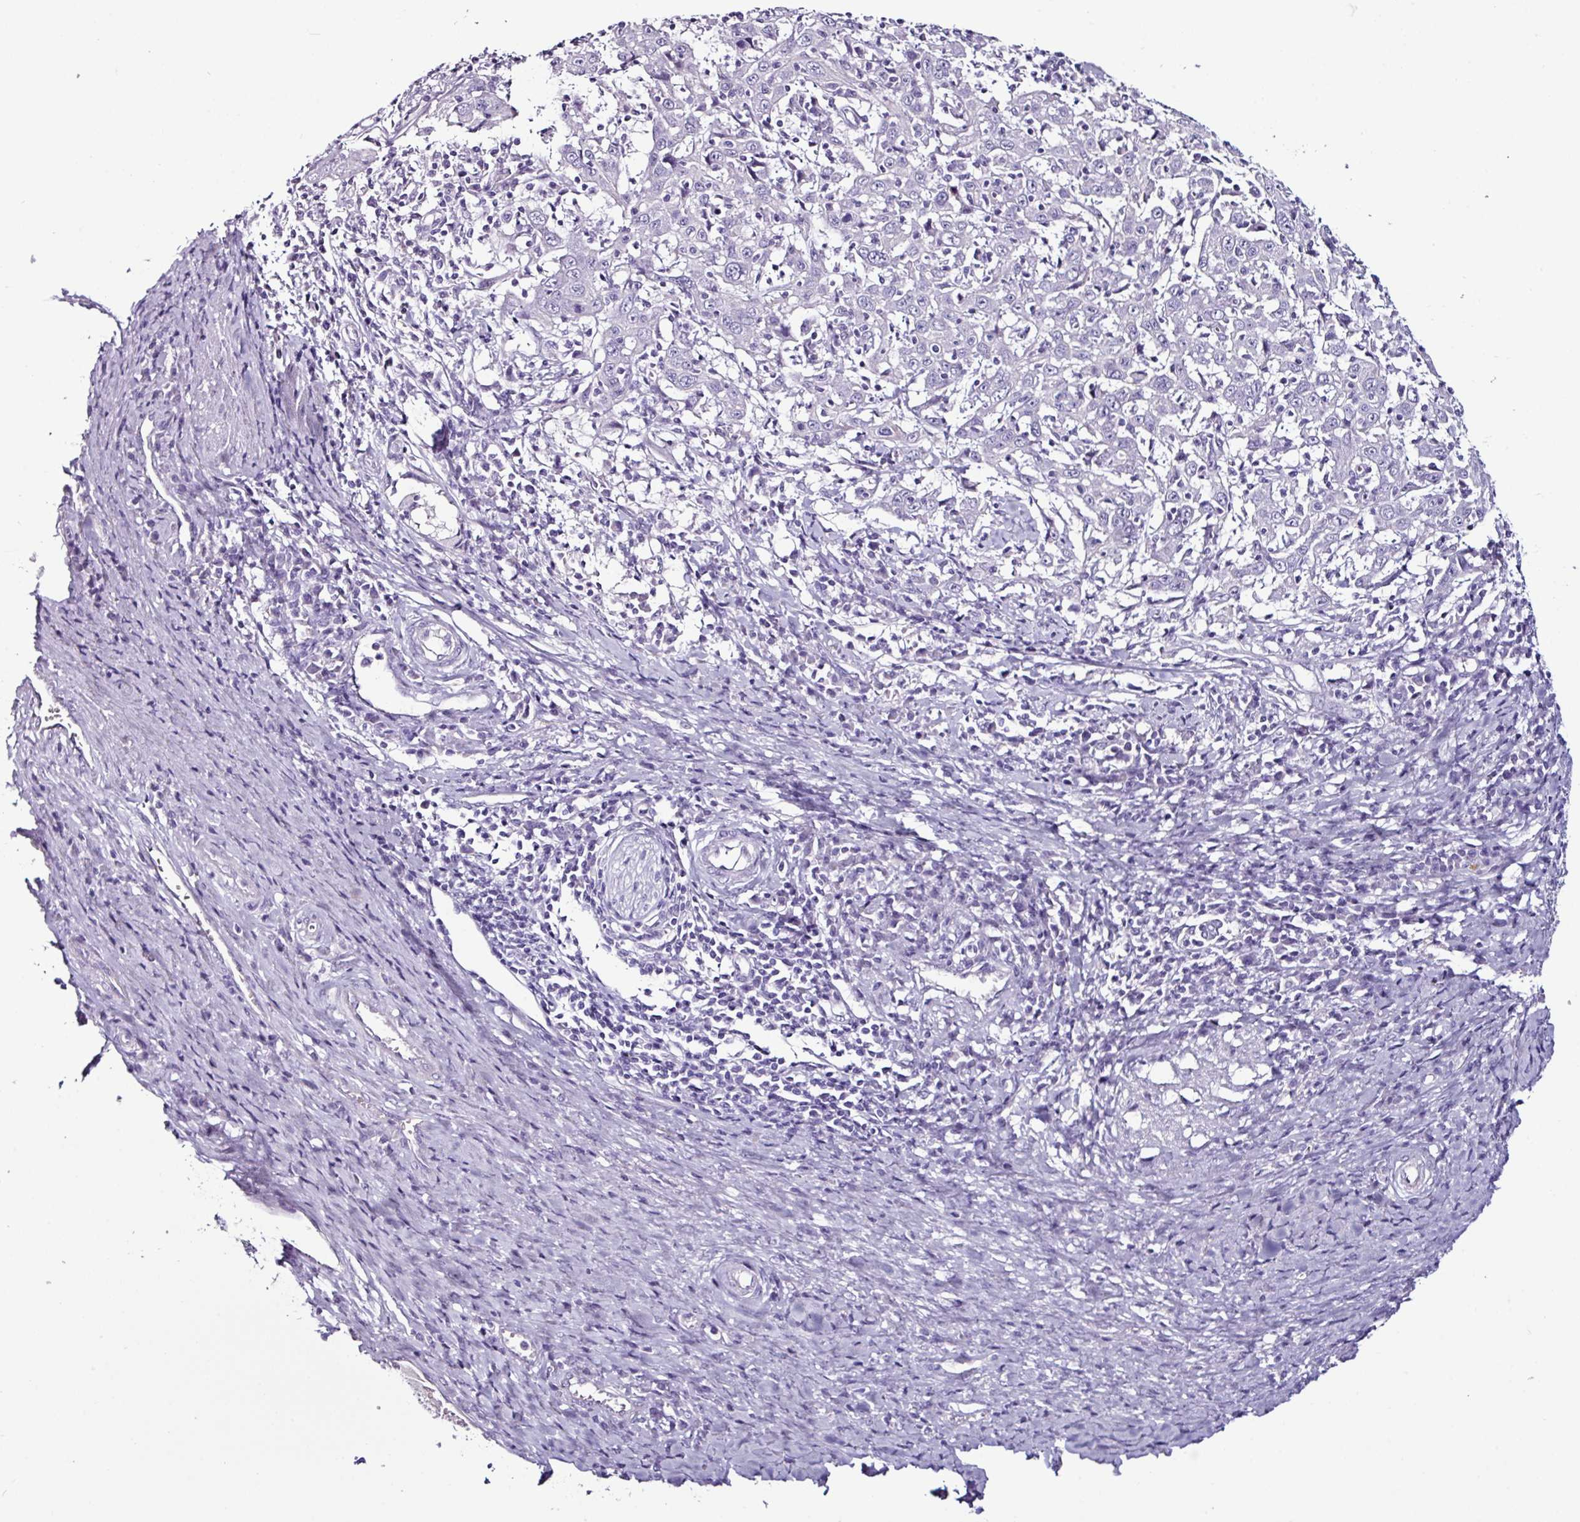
{"staining": {"intensity": "negative", "quantity": "none", "location": "none"}, "tissue": "cervical cancer", "cell_type": "Tumor cells", "image_type": "cancer", "snomed": [{"axis": "morphology", "description": "Squamous cell carcinoma, NOS"}, {"axis": "topography", "description": "Cervix"}], "caption": "Image shows no protein positivity in tumor cells of cervical cancer tissue.", "gene": "GLP2R", "patient": {"sex": "female", "age": 46}}